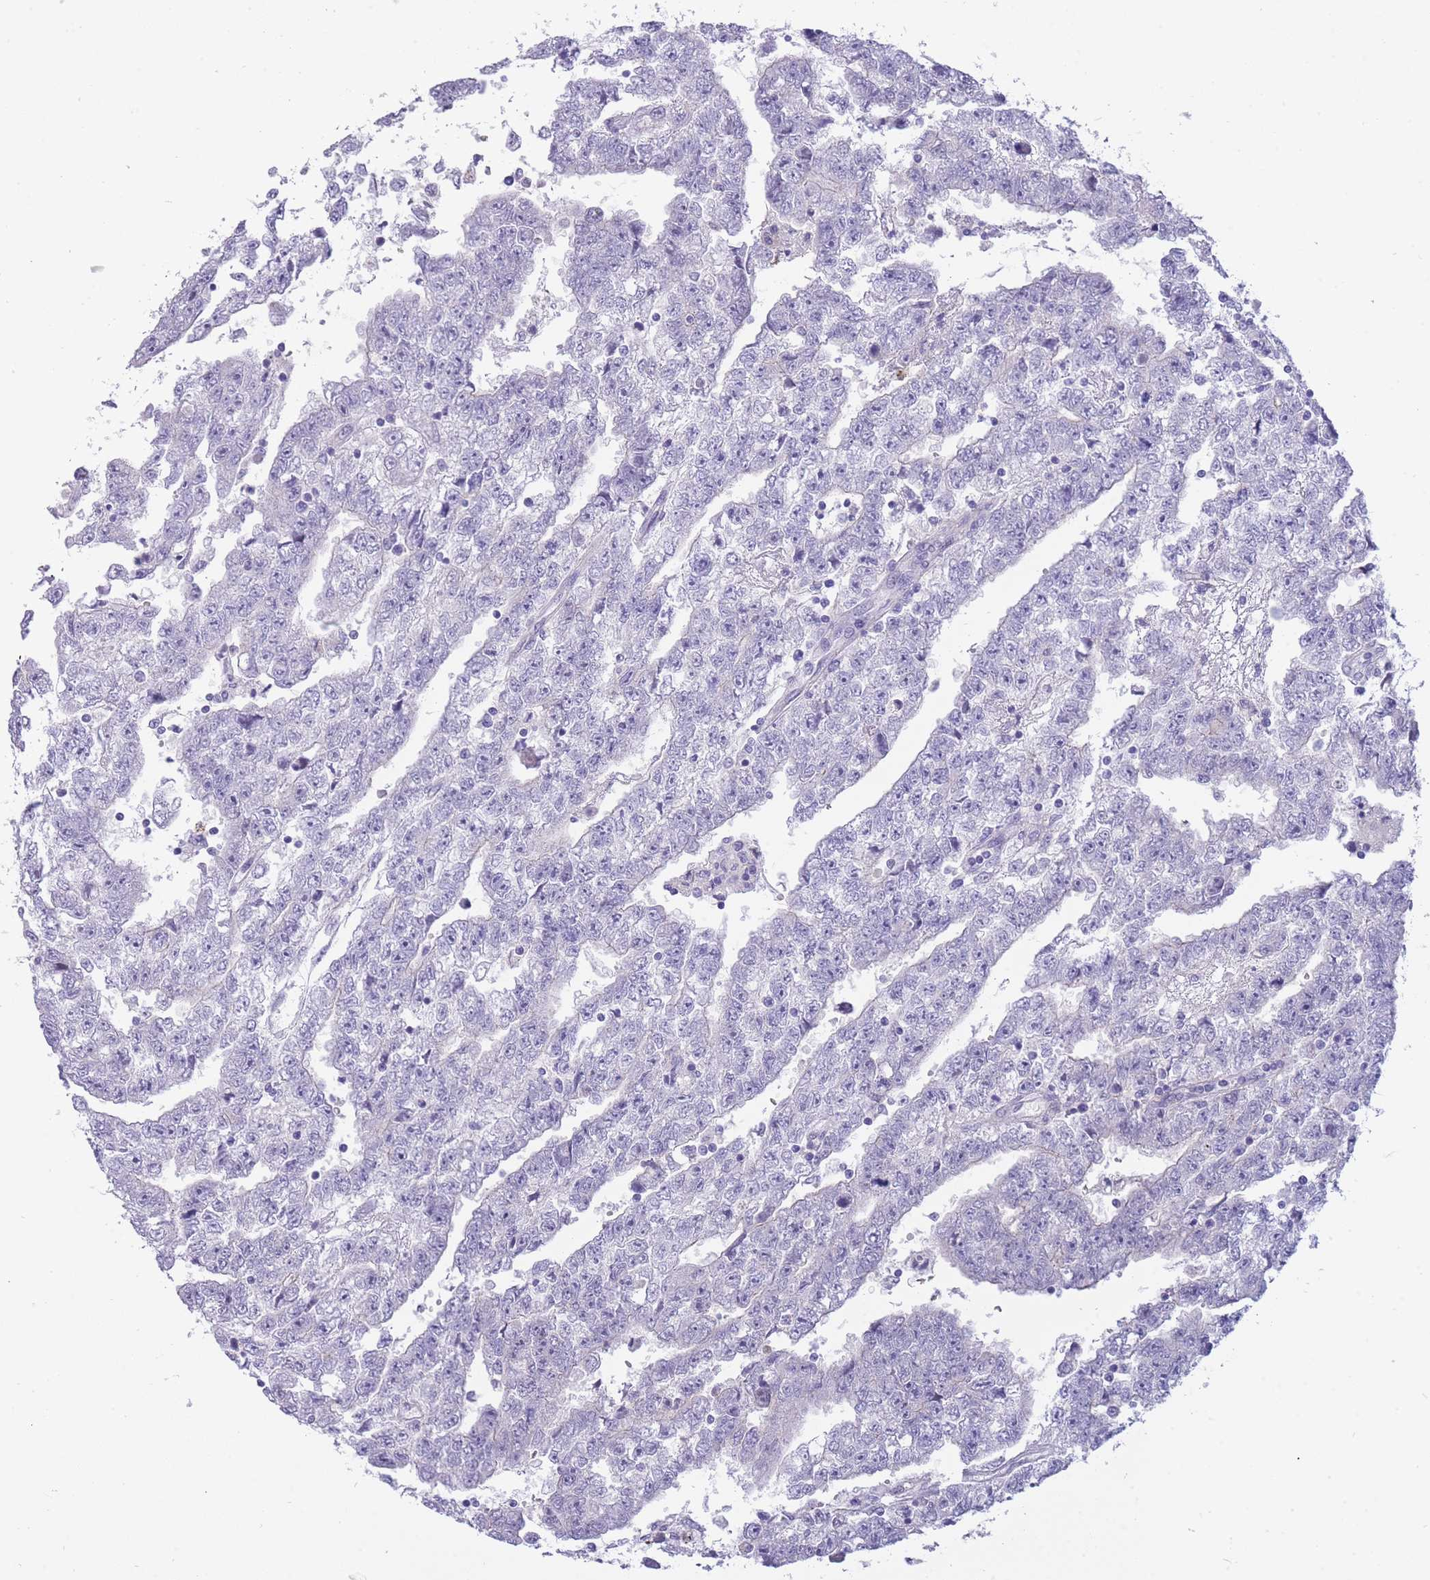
{"staining": {"intensity": "negative", "quantity": "none", "location": "none"}, "tissue": "testis cancer", "cell_type": "Tumor cells", "image_type": "cancer", "snomed": [{"axis": "morphology", "description": "Carcinoma, Embryonal, NOS"}, {"axis": "topography", "description": "Testis"}], "caption": "The photomicrograph reveals no staining of tumor cells in testis cancer (embryonal carcinoma).", "gene": "PRR23B", "patient": {"sex": "male", "age": 25}}